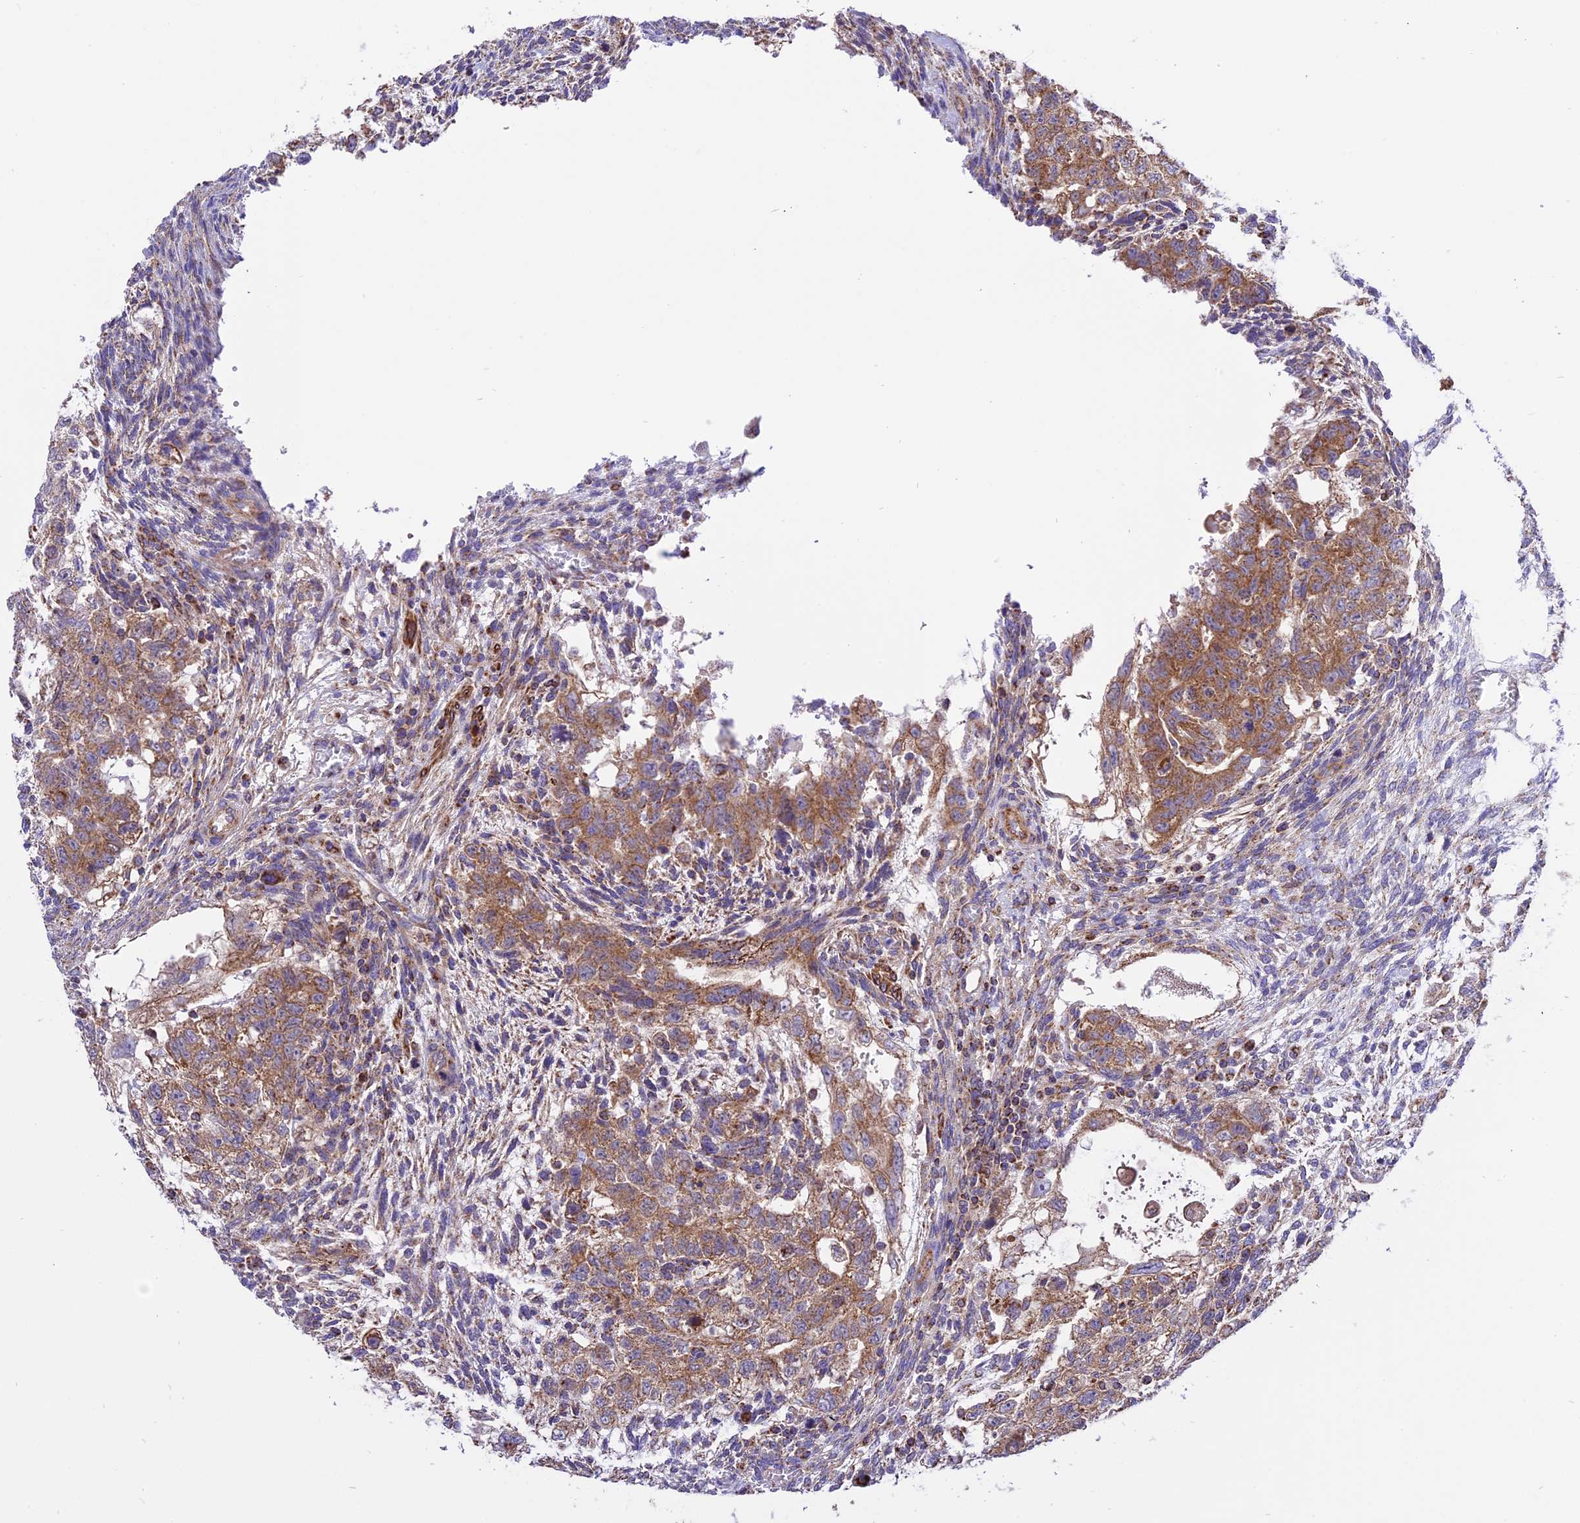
{"staining": {"intensity": "moderate", "quantity": ">75%", "location": "cytoplasmic/membranous"}, "tissue": "testis cancer", "cell_type": "Tumor cells", "image_type": "cancer", "snomed": [{"axis": "morphology", "description": "Carcinoma, Embryonal, NOS"}, {"axis": "topography", "description": "Testis"}], "caption": "Brown immunohistochemical staining in human testis cancer (embryonal carcinoma) displays moderate cytoplasmic/membranous staining in approximately >75% of tumor cells.", "gene": "TTC4", "patient": {"sex": "male", "age": 37}}